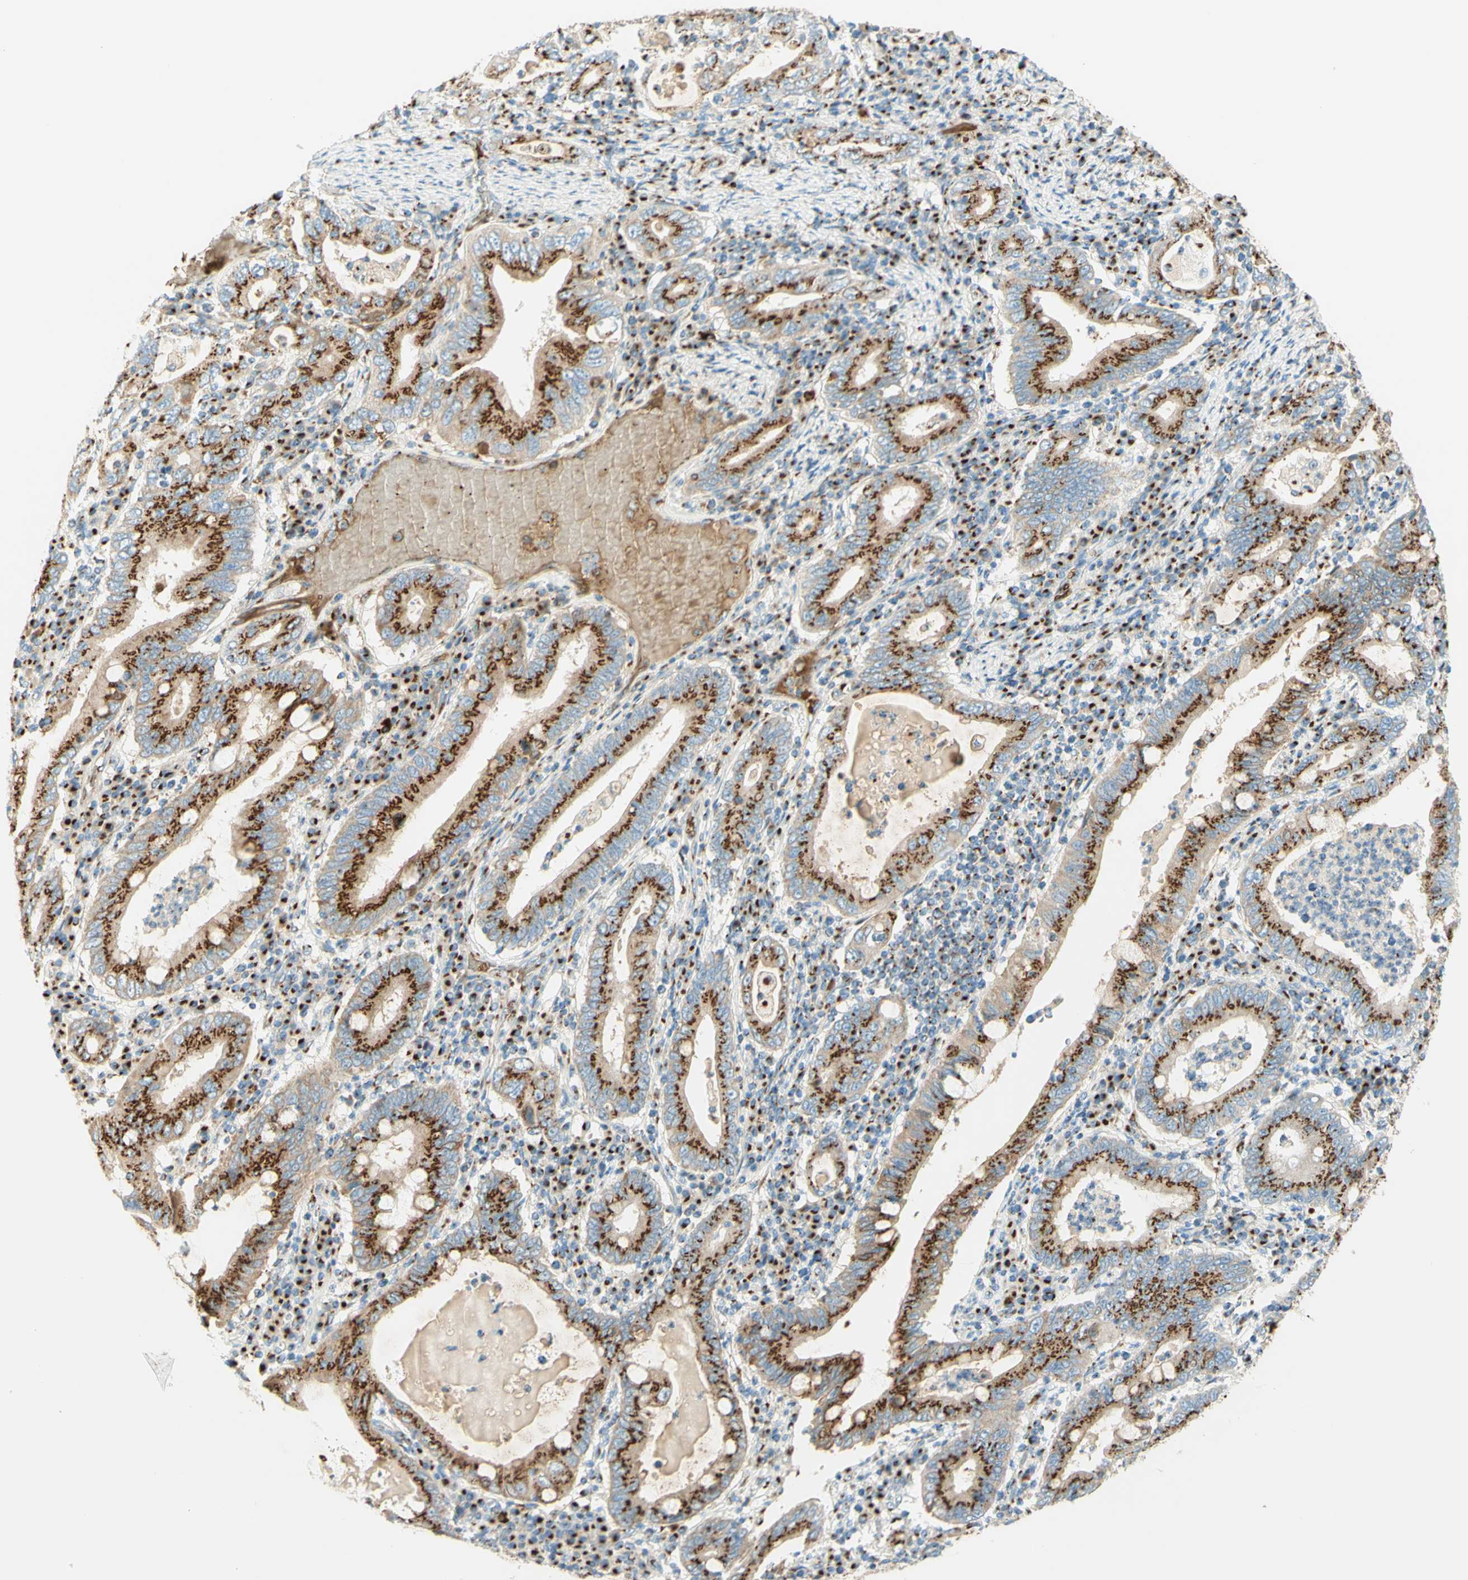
{"staining": {"intensity": "strong", "quantity": ">75%", "location": "cytoplasmic/membranous"}, "tissue": "stomach cancer", "cell_type": "Tumor cells", "image_type": "cancer", "snomed": [{"axis": "morphology", "description": "Normal tissue, NOS"}, {"axis": "morphology", "description": "Adenocarcinoma, NOS"}, {"axis": "topography", "description": "Esophagus"}, {"axis": "topography", "description": "Stomach, upper"}, {"axis": "topography", "description": "Peripheral nerve tissue"}], "caption": "The photomicrograph exhibits a brown stain indicating the presence of a protein in the cytoplasmic/membranous of tumor cells in stomach cancer (adenocarcinoma).", "gene": "GOLGB1", "patient": {"sex": "male", "age": 62}}